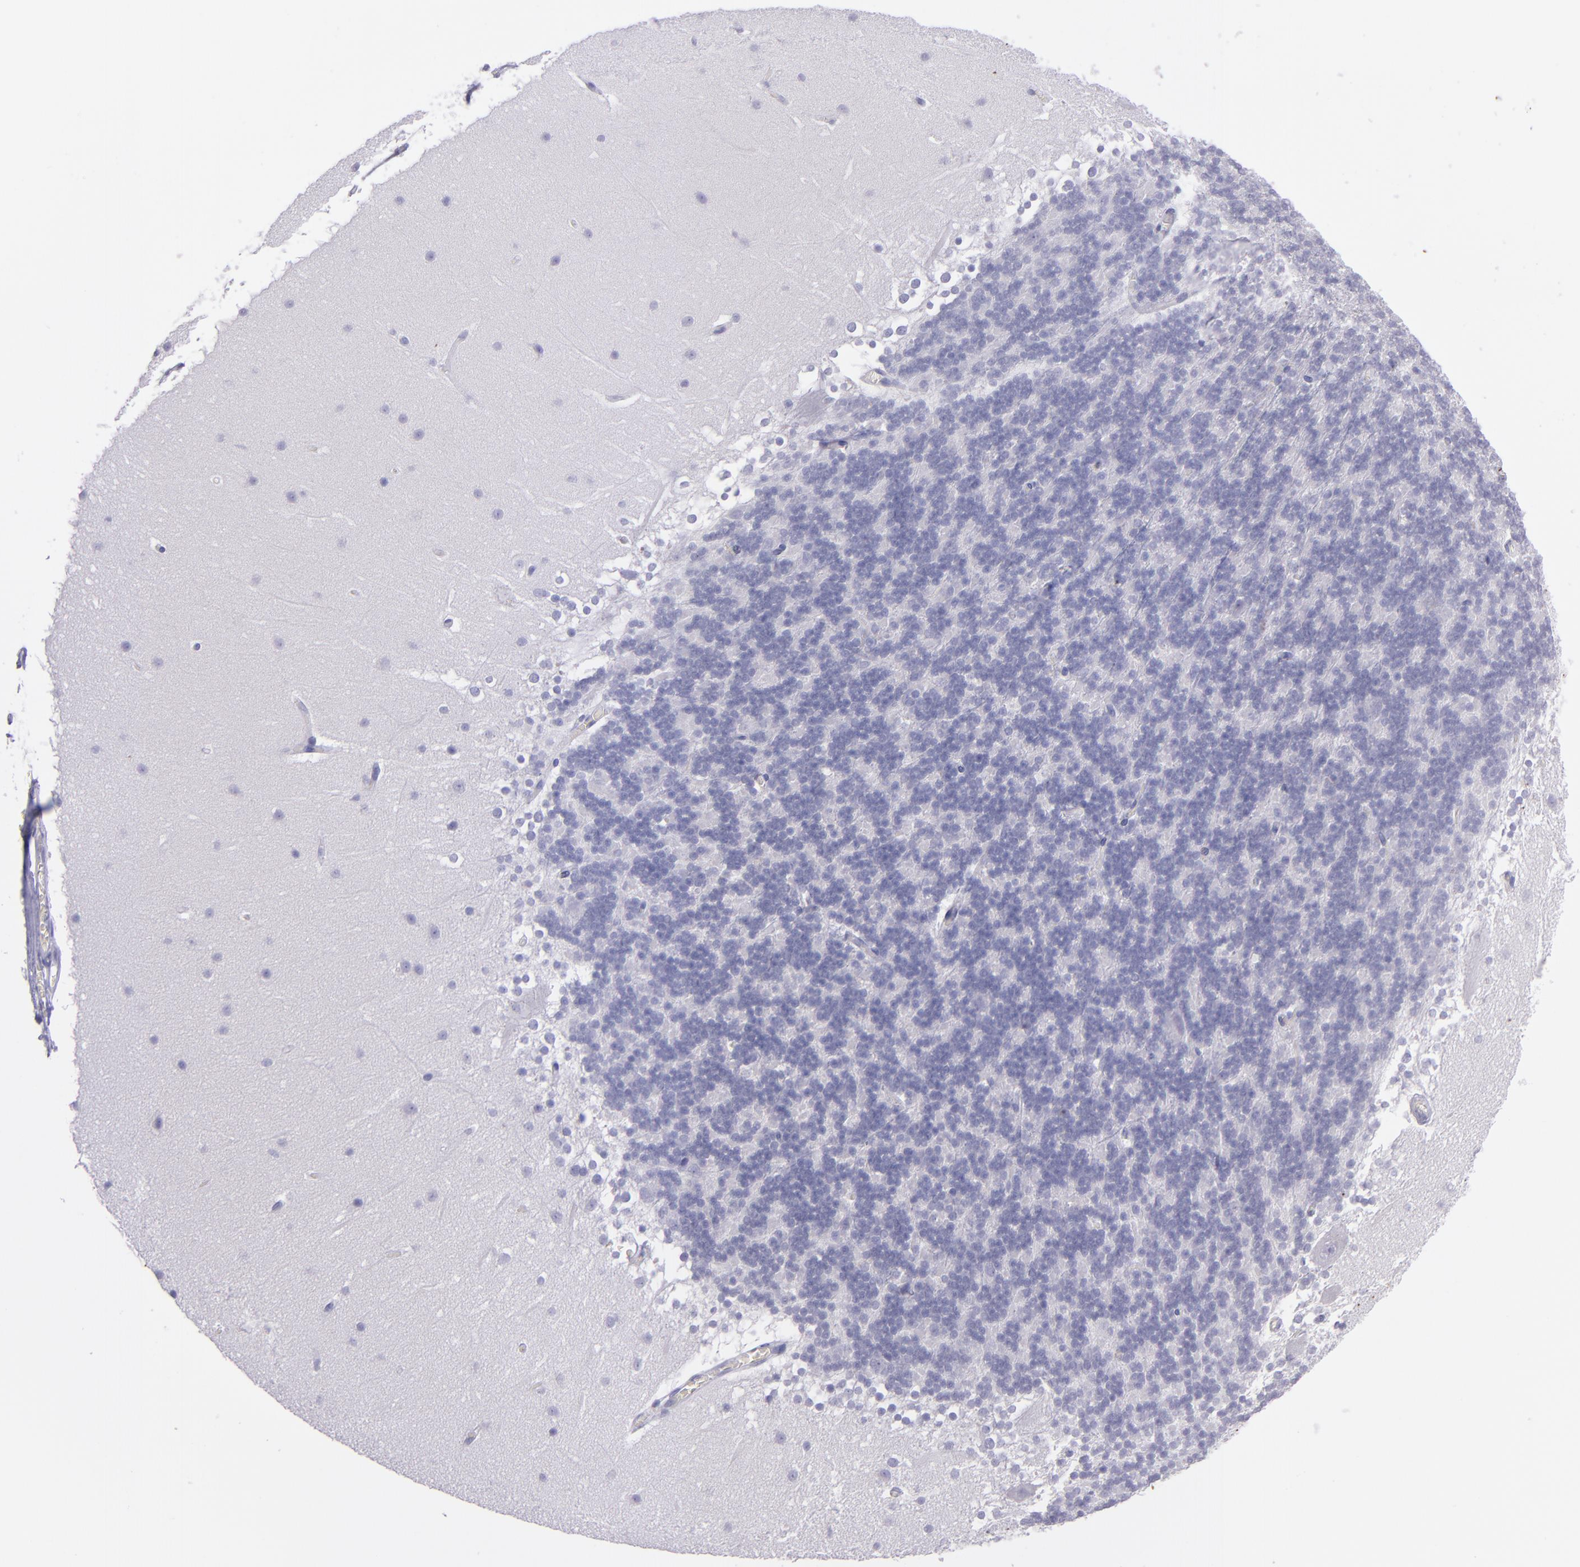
{"staining": {"intensity": "negative", "quantity": "none", "location": "none"}, "tissue": "cerebellum", "cell_type": "Cells in granular layer", "image_type": "normal", "snomed": [{"axis": "morphology", "description": "Normal tissue, NOS"}, {"axis": "topography", "description": "Cerebellum"}], "caption": "Immunohistochemistry photomicrograph of benign cerebellum: cerebellum stained with DAB (3,3'-diaminobenzidine) reveals no significant protein expression in cells in granular layer.", "gene": "TNNT3", "patient": {"sex": "female", "age": 19}}